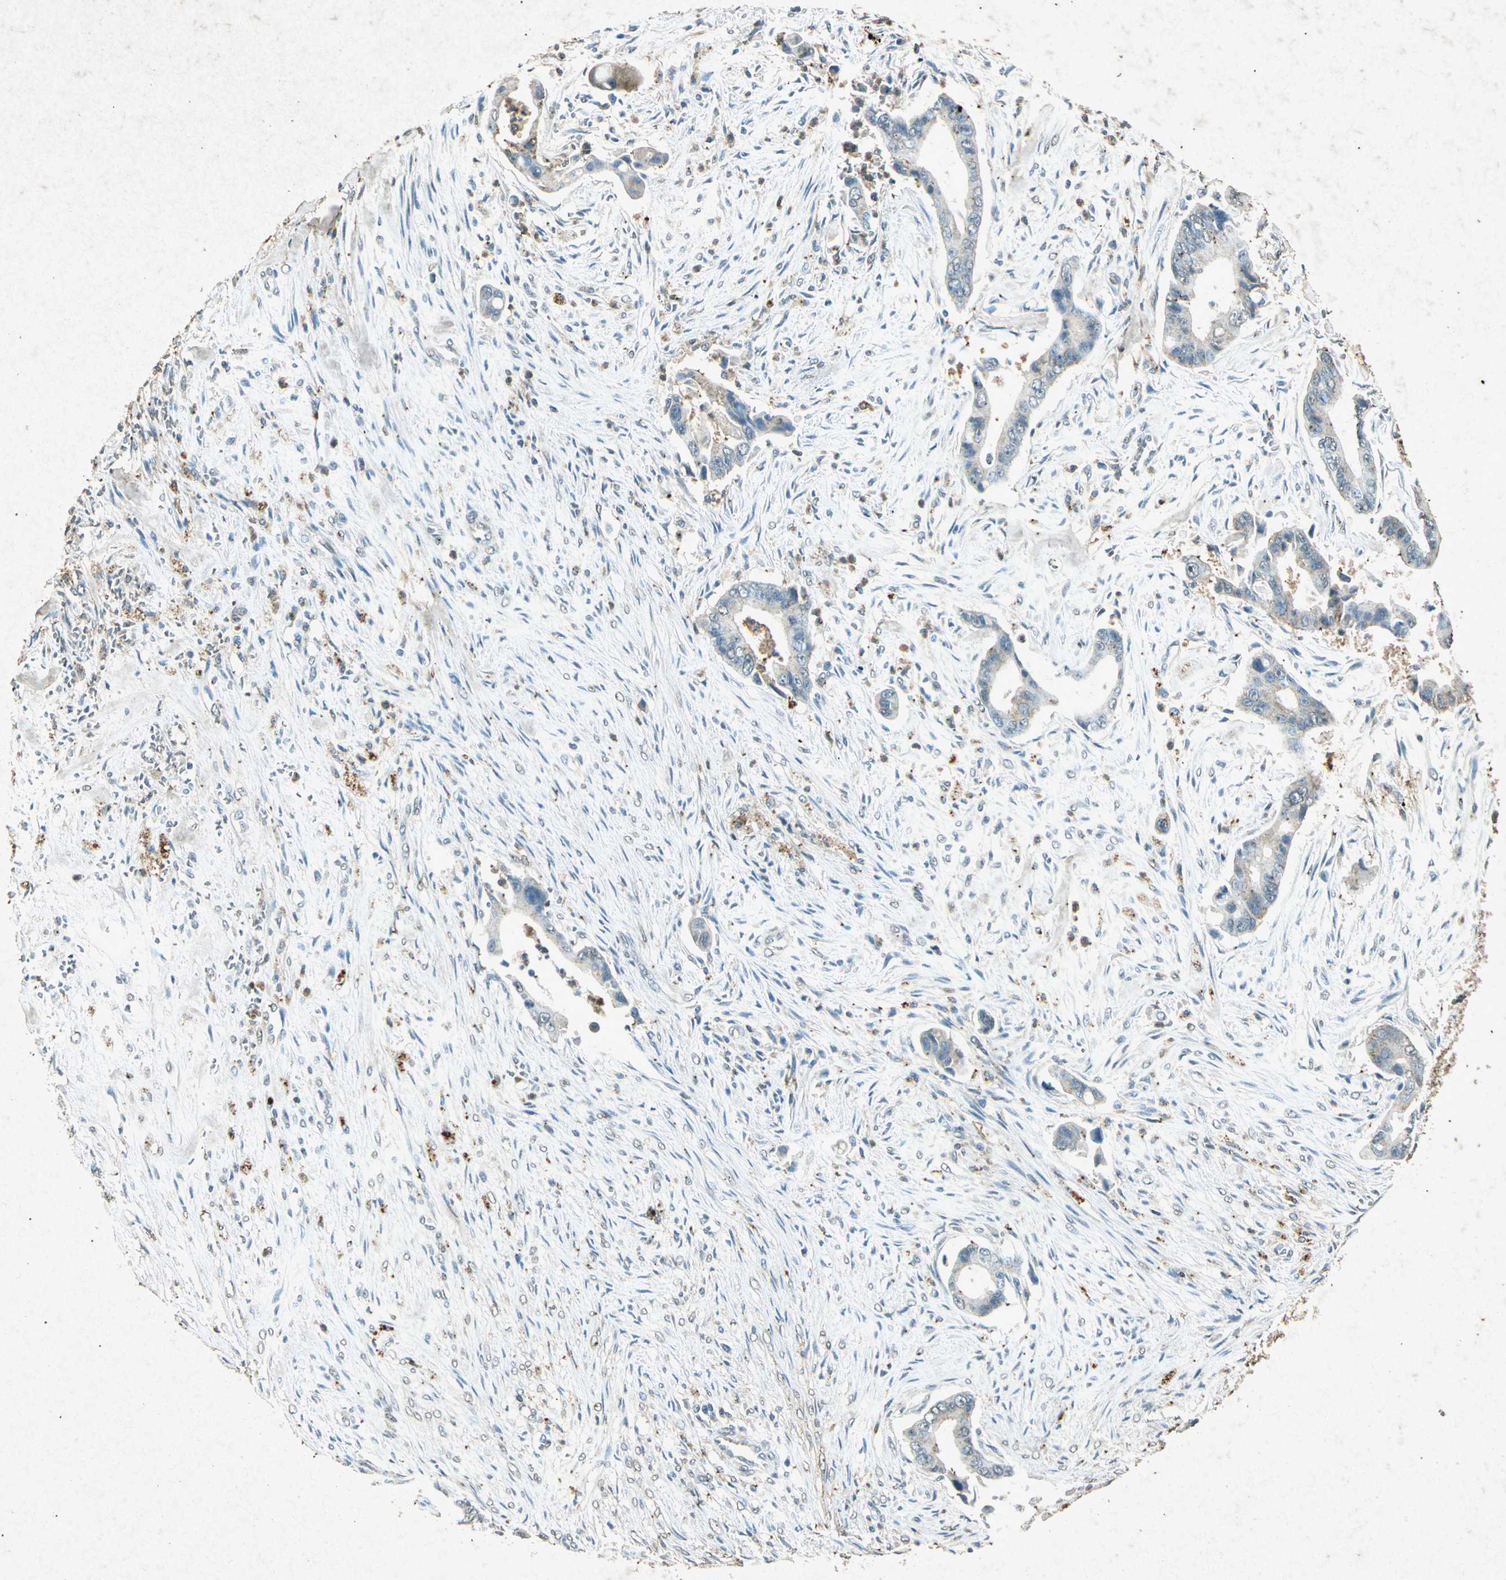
{"staining": {"intensity": "weak", "quantity": "<25%", "location": "cytoplasmic/membranous"}, "tissue": "liver cancer", "cell_type": "Tumor cells", "image_type": "cancer", "snomed": [{"axis": "morphology", "description": "Cholangiocarcinoma"}, {"axis": "topography", "description": "Liver"}], "caption": "Micrograph shows no protein staining in tumor cells of liver cancer (cholangiocarcinoma) tissue.", "gene": "PSEN1", "patient": {"sex": "female", "age": 55}}